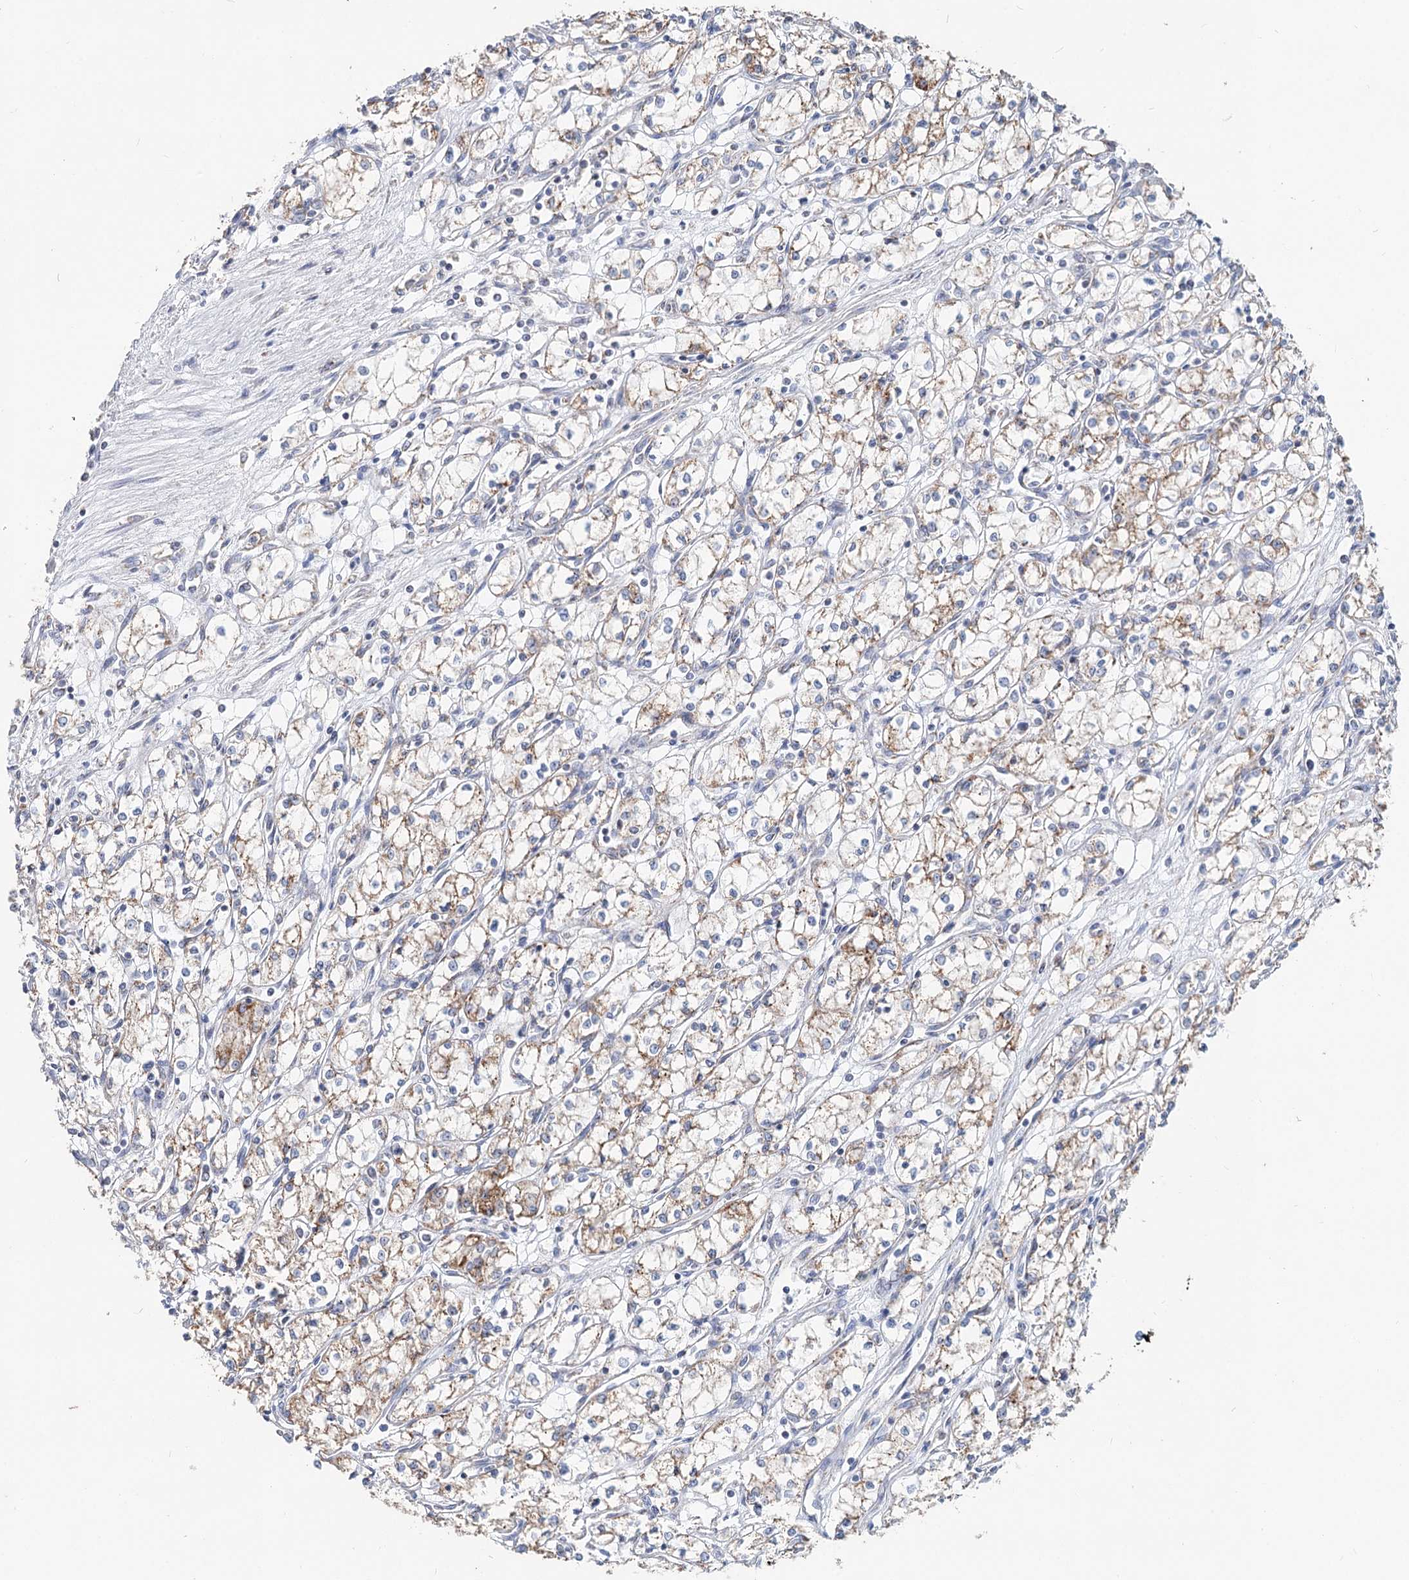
{"staining": {"intensity": "weak", "quantity": "25%-75%", "location": "cytoplasmic/membranous"}, "tissue": "renal cancer", "cell_type": "Tumor cells", "image_type": "cancer", "snomed": [{"axis": "morphology", "description": "Adenocarcinoma, NOS"}, {"axis": "topography", "description": "Kidney"}], "caption": "Immunohistochemical staining of adenocarcinoma (renal) shows low levels of weak cytoplasmic/membranous staining in about 25%-75% of tumor cells.", "gene": "MCCC2", "patient": {"sex": "male", "age": 59}}